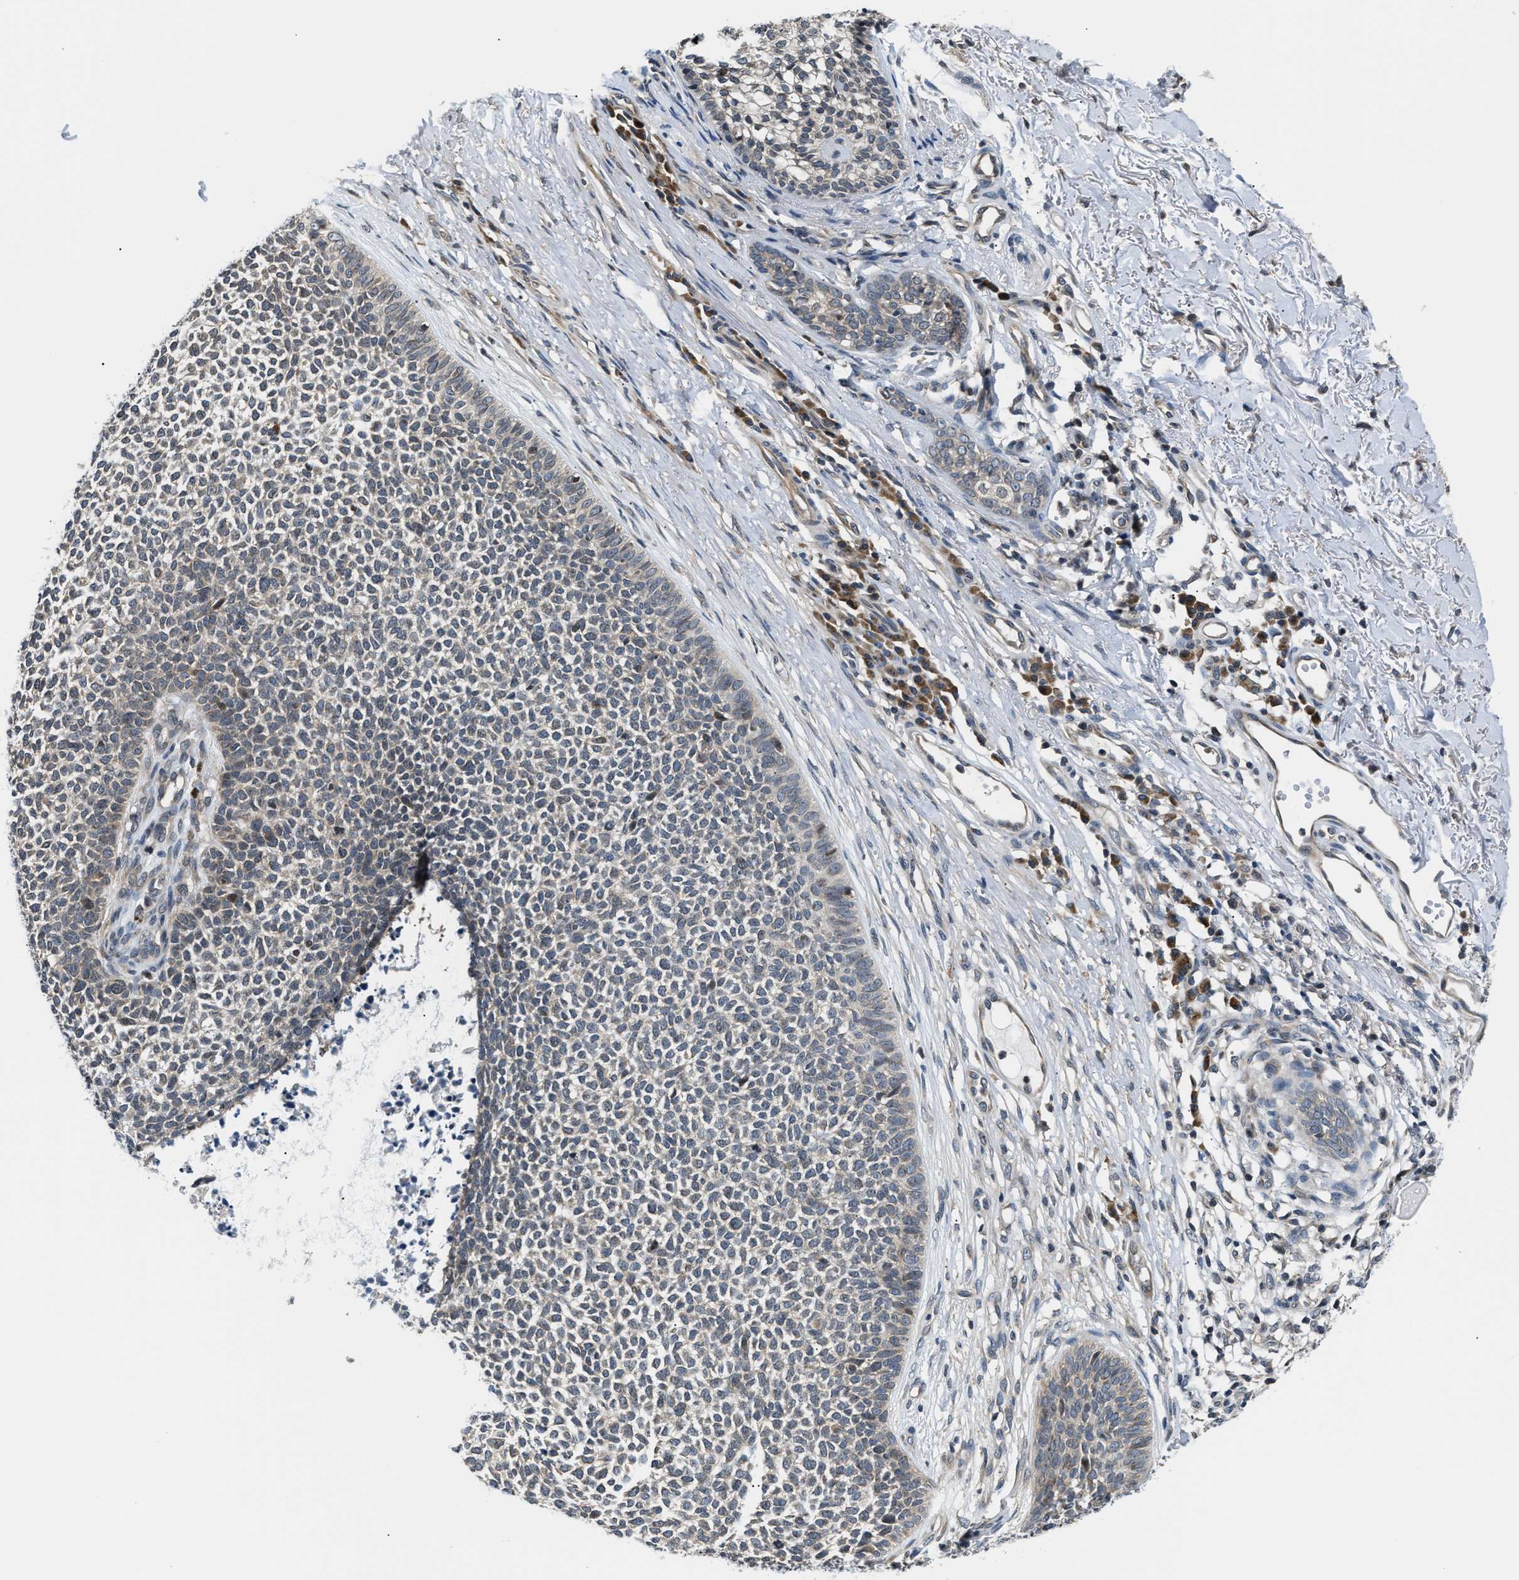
{"staining": {"intensity": "weak", "quantity": "25%-75%", "location": "cytoplasmic/membranous"}, "tissue": "skin cancer", "cell_type": "Tumor cells", "image_type": "cancer", "snomed": [{"axis": "morphology", "description": "Basal cell carcinoma"}, {"axis": "topography", "description": "Skin"}], "caption": "Skin cancer (basal cell carcinoma) tissue reveals weak cytoplasmic/membranous positivity in about 25%-75% of tumor cells, visualized by immunohistochemistry.", "gene": "RAB29", "patient": {"sex": "female", "age": 84}}